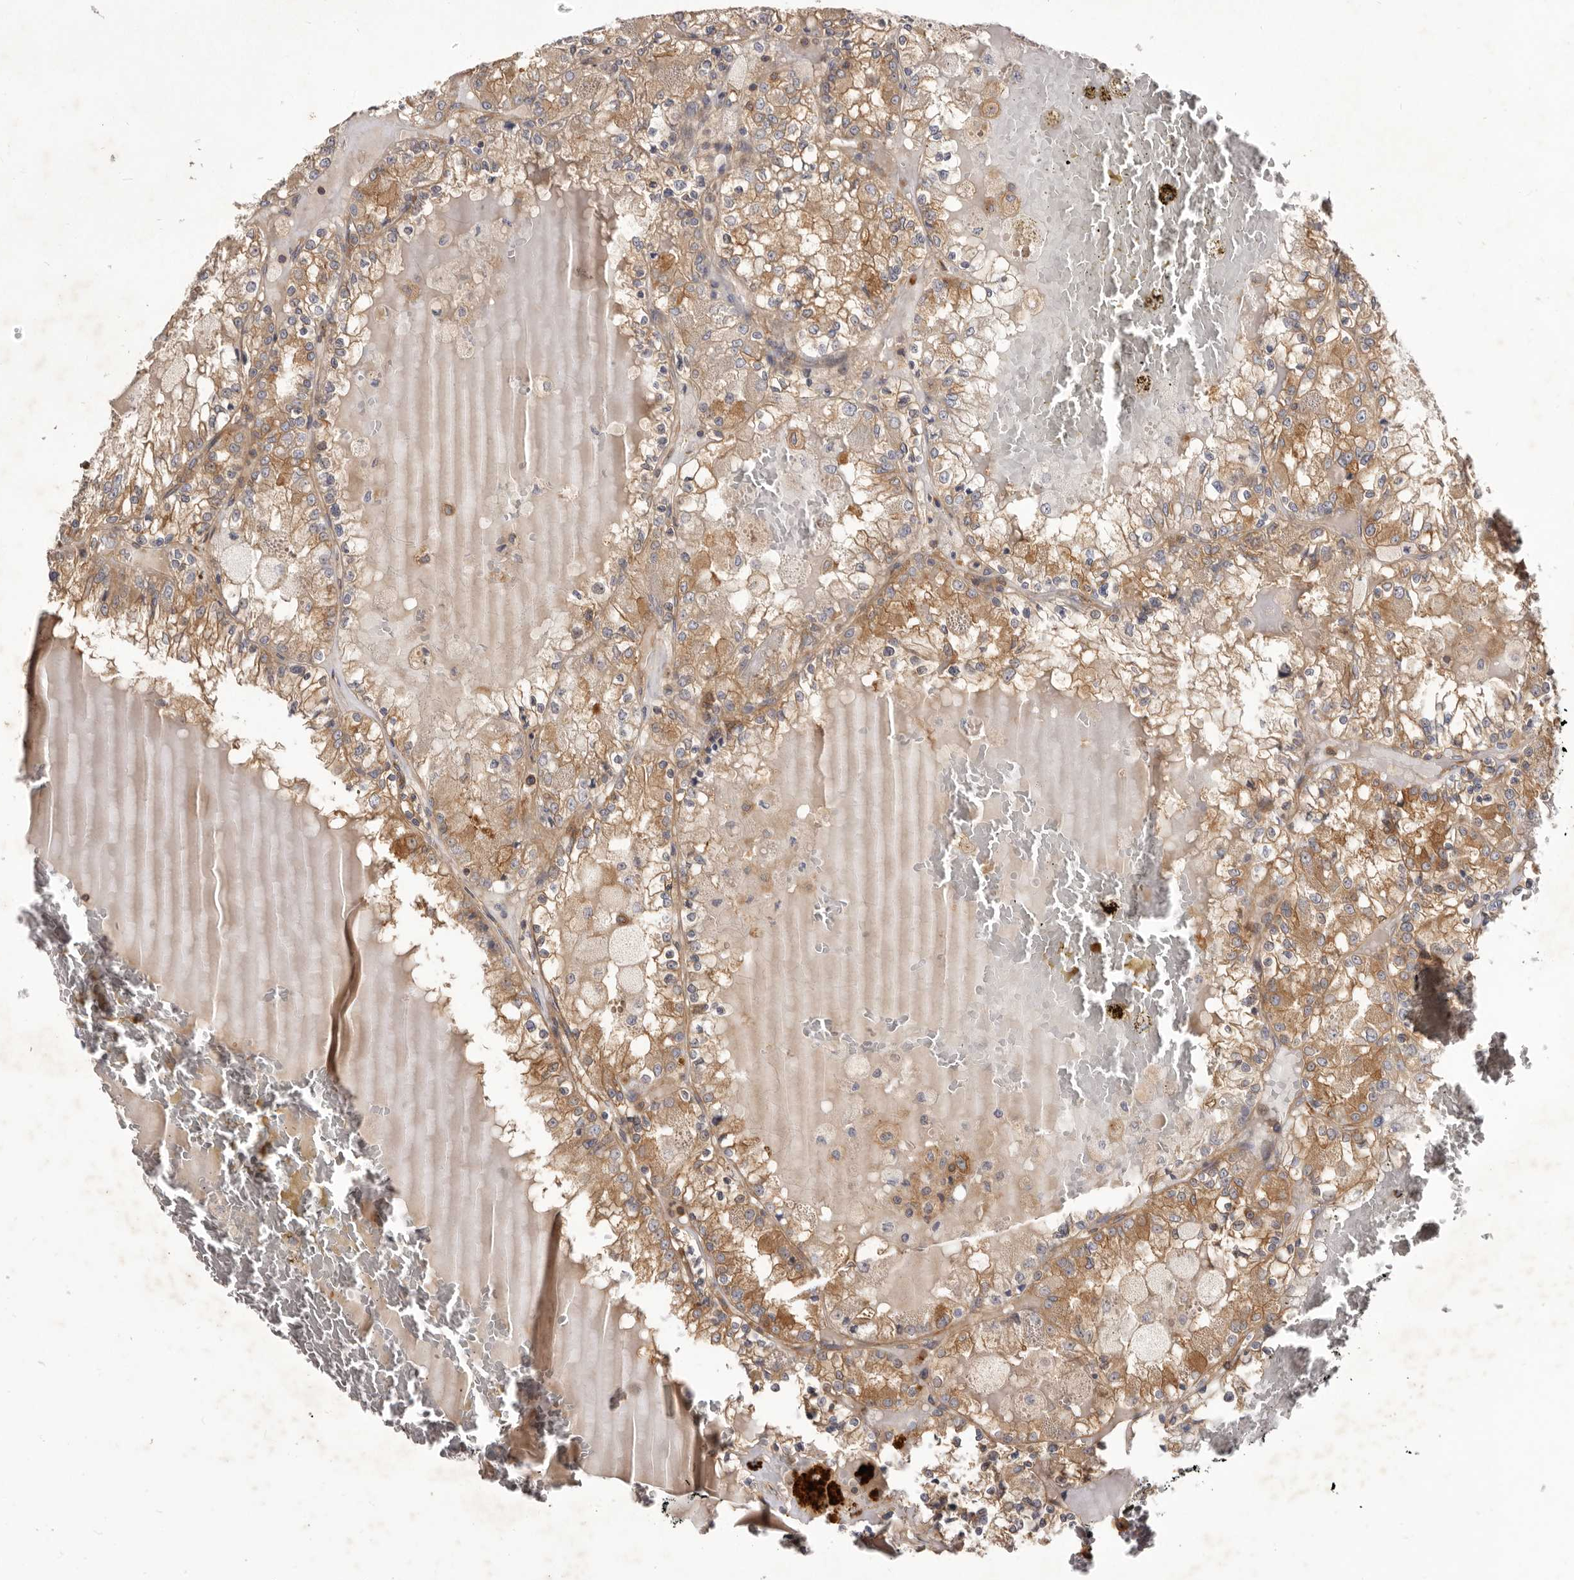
{"staining": {"intensity": "moderate", "quantity": ">75%", "location": "cytoplasmic/membranous"}, "tissue": "renal cancer", "cell_type": "Tumor cells", "image_type": "cancer", "snomed": [{"axis": "morphology", "description": "Adenocarcinoma, NOS"}, {"axis": "topography", "description": "Kidney"}], "caption": "This histopathology image reveals renal adenocarcinoma stained with immunohistochemistry to label a protein in brown. The cytoplasmic/membranous of tumor cells show moderate positivity for the protein. Nuclei are counter-stained blue.", "gene": "ADAMTS20", "patient": {"sex": "female", "age": 56}}